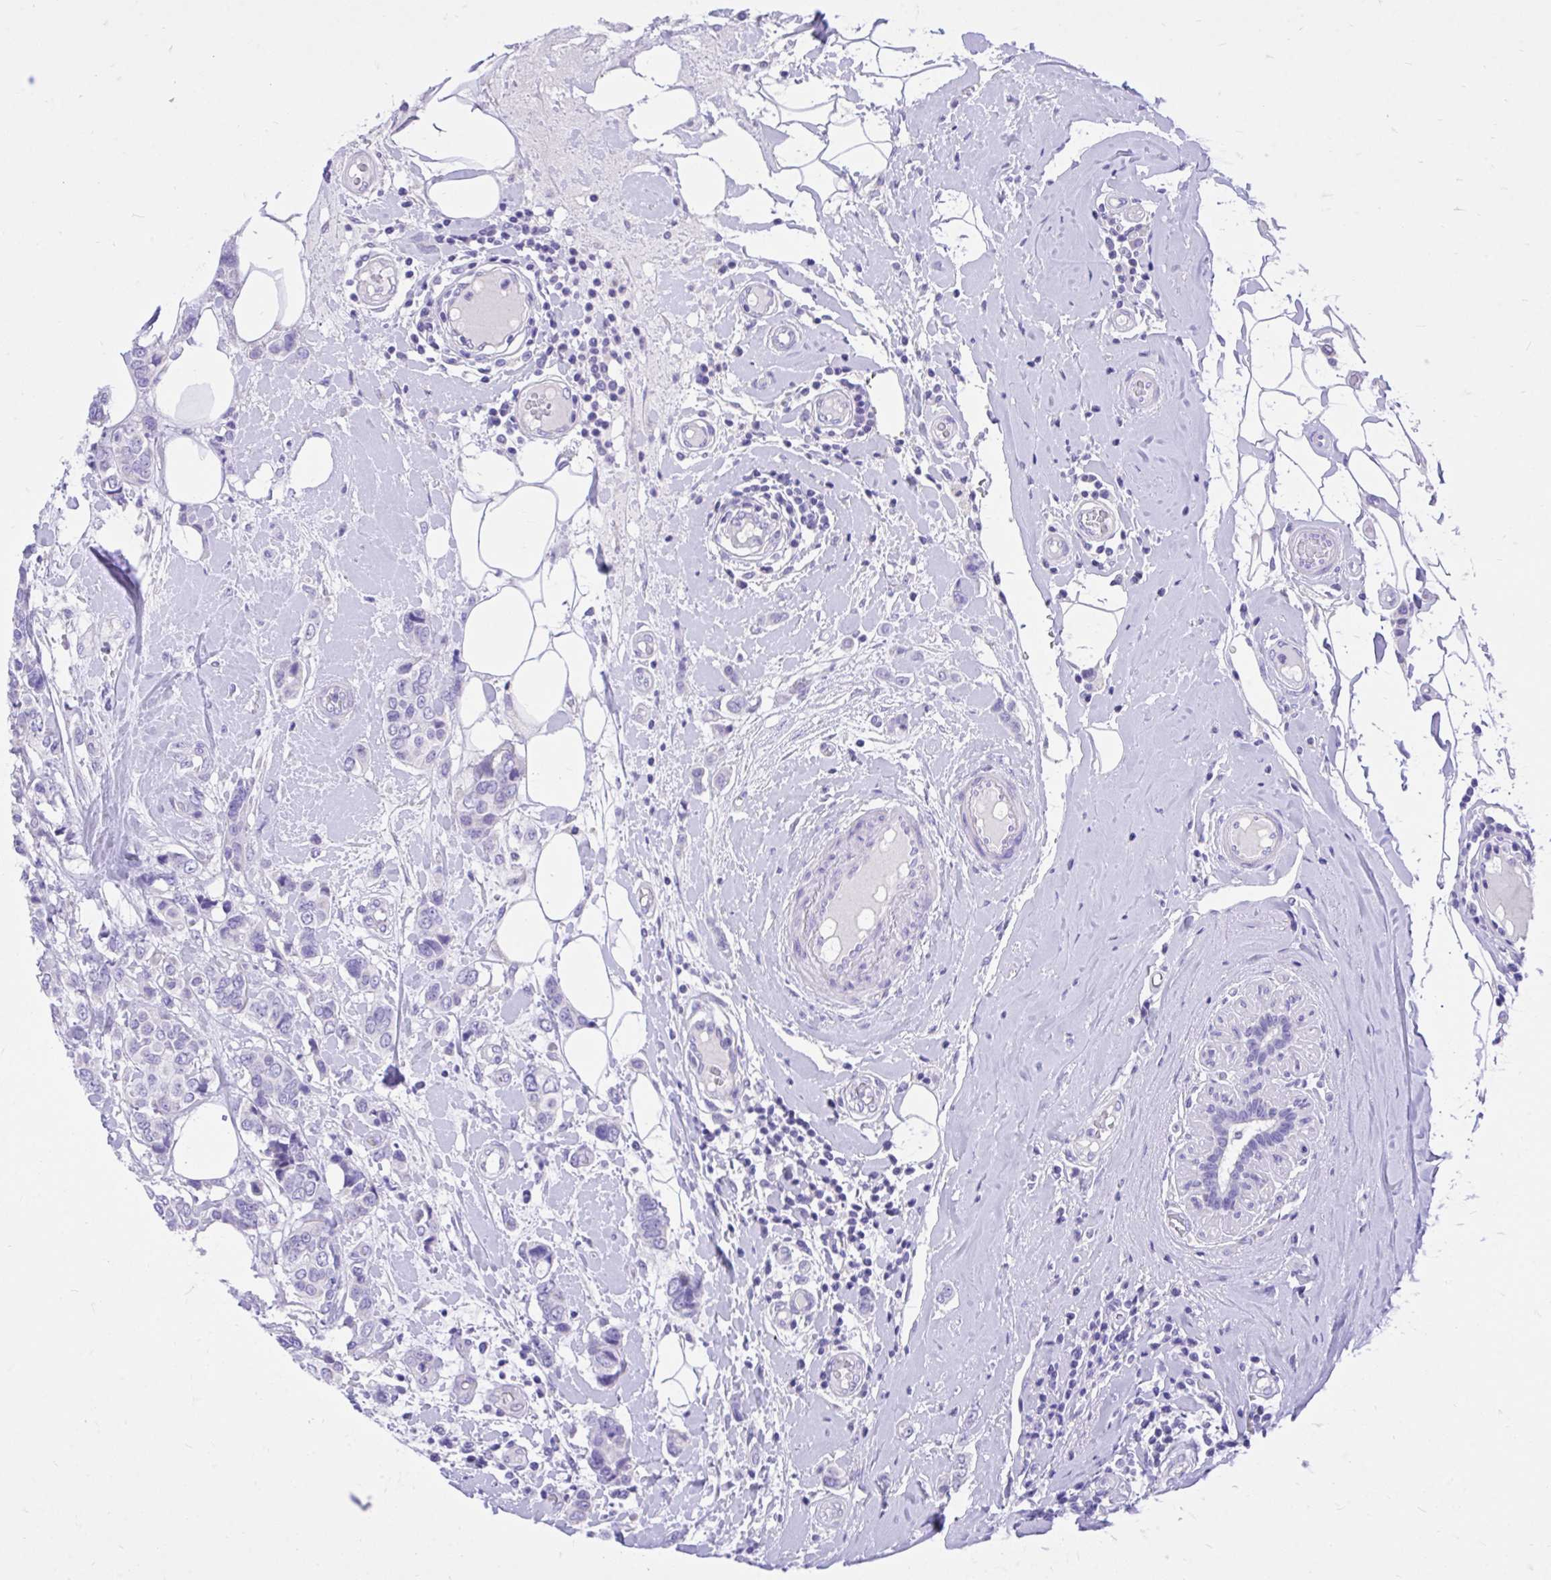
{"staining": {"intensity": "negative", "quantity": "none", "location": "none"}, "tissue": "breast cancer", "cell_type": "Tumor cells", "image_type": "cancer", "snomed": [{"axis": "morphology", "description": "Lobular carcinoma"}, {"axis": "topography", "description": "Breast"}], "caption": "An image of human breast lobular carcinoma is negative for staining in tumor cells.", "gene": "MON1A", "patient": {"sex": "female", "age": 51}}